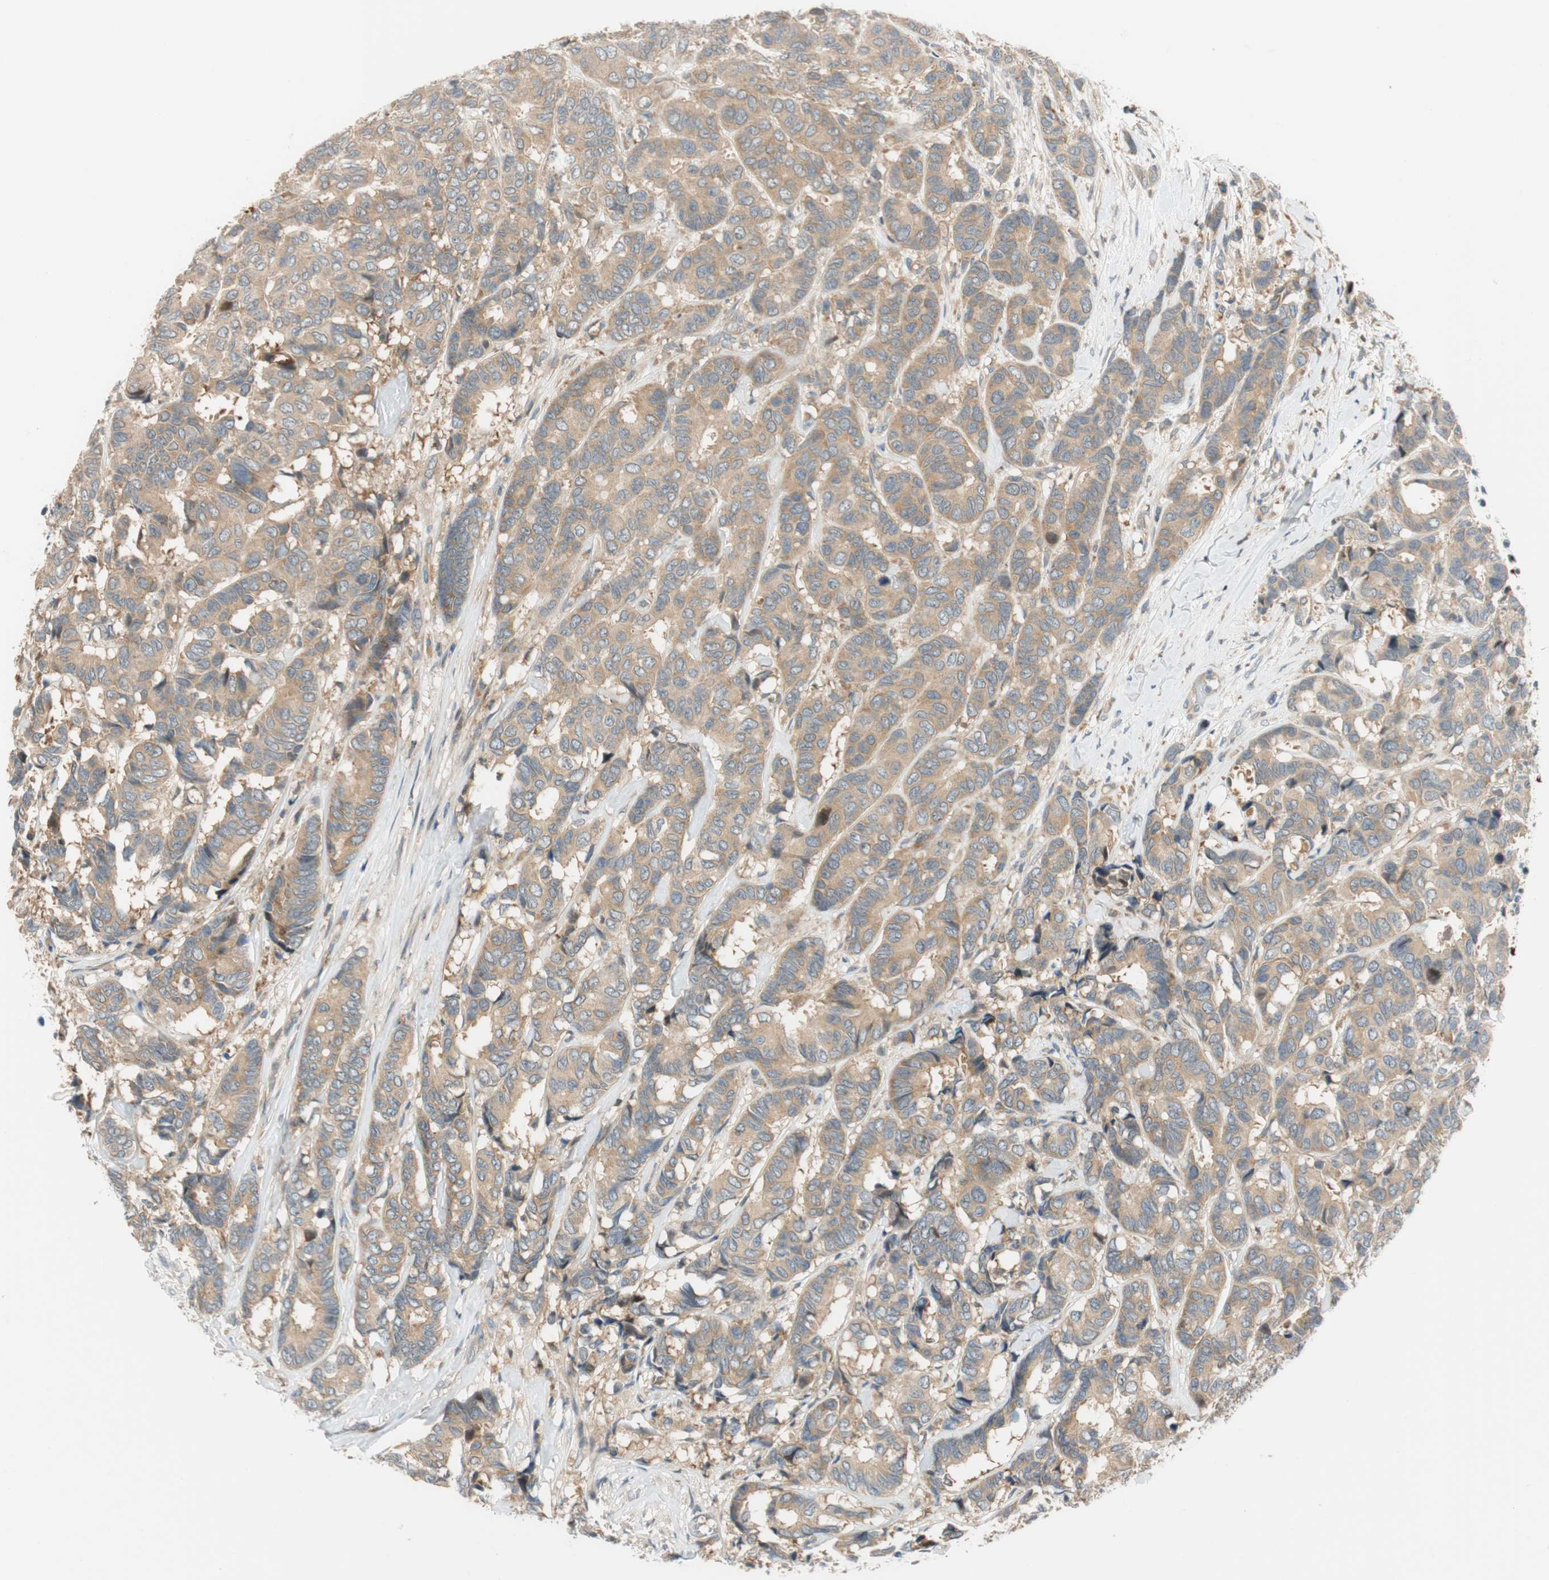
{"staining": {"intensity": "weak", "quantity": ">75%", "location": "cytoplasmic/membranous"}, "tissue": "breast cancer", "cell_type": "Tumor cells", "image_type": "cancer", "snomed": [{"axis": "morphology", "description": "Duct carcinoma"}, {"axis": "topography", "description": "Breast"}], "caption": "DAB (3,3'-diaminobenzidine) immunohistochemical staining of human intraductal carcinoma (breast) demonstrates weak cytoplasmic/membranous protein positivity in approximately >75% of tumor cells.", "gene": "GATD1", "patient": {"sex": "female", "age": 87}}